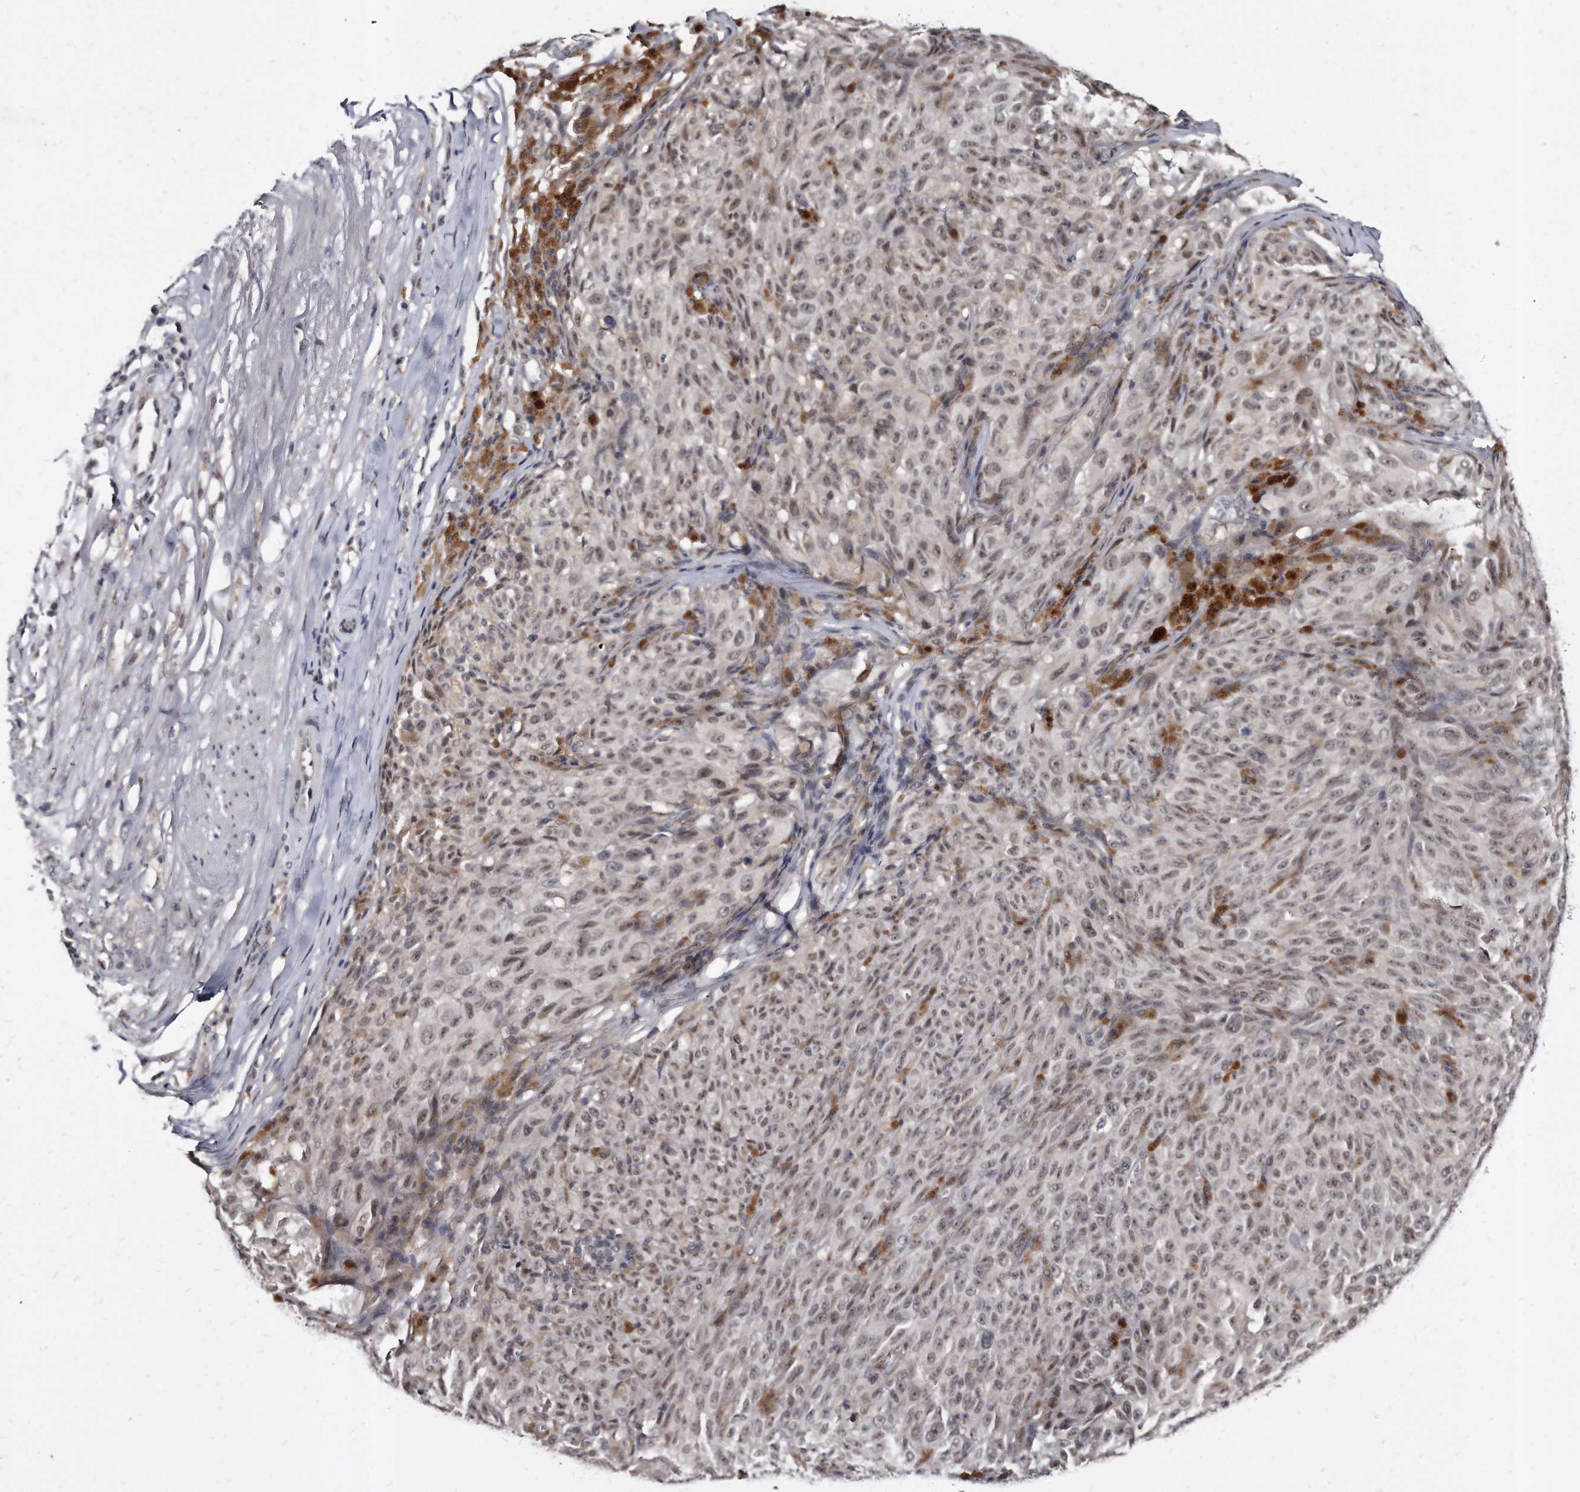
{"staining": {"intensity": "weak", "quantity": ">75%", "location": "nuclear"}, "tissue": "melanoma", "cell_type": "Tumor cells", "image_type": "cancer", "snomed": [{"axis": "morphology", "description": "Malignant melanoma, NOS"}, {"axis": "topography", "description": "Skin"}], "caption": "A brown stain highlights weak nuclear positivity of a protein in melanoma tumor cells.", "gene": "KLHDC3", "patient": {"sex": "female", "age": 82}}